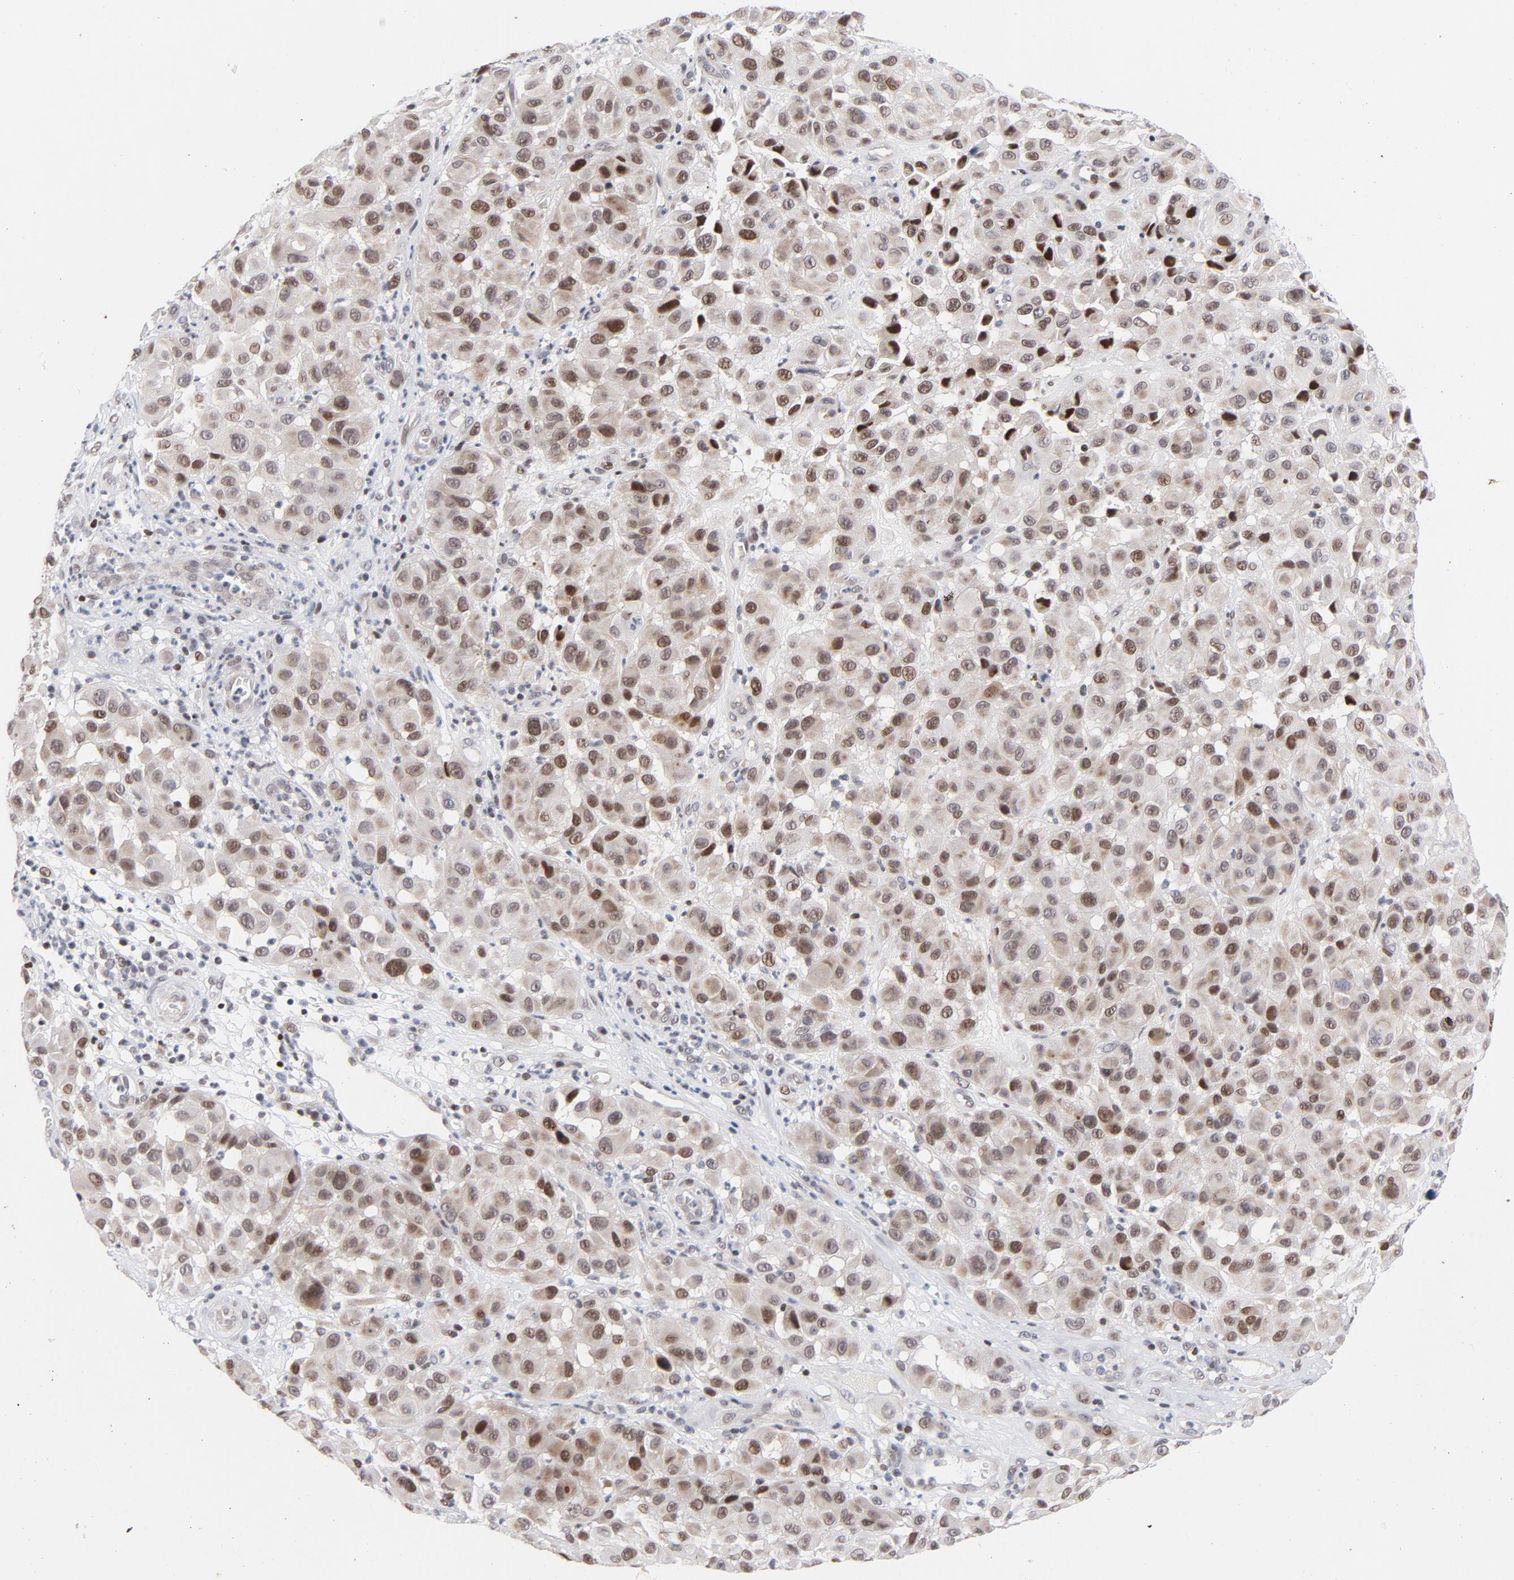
{"staining": {"intensity": "moderate", "quantity": "25%-75%", "location": "nuclear"}, "tissue": "melanoma", "cell_type": "Tumor cells", "image_type": "cancer", "snomed": [{"axis": "morphology", "description": "Malignant melanoma, NOS"}, {"axis": "topography", "description": "Skin"}], "caption": "Immunohistochemistry image of melanoma stained for a protein (brown), which shows medium levels of moderate nuclear positivity in approximately 25%-75% of tumor cells.", "gene": "NFIC", "patient": {"sex": "female", "age": 21}}